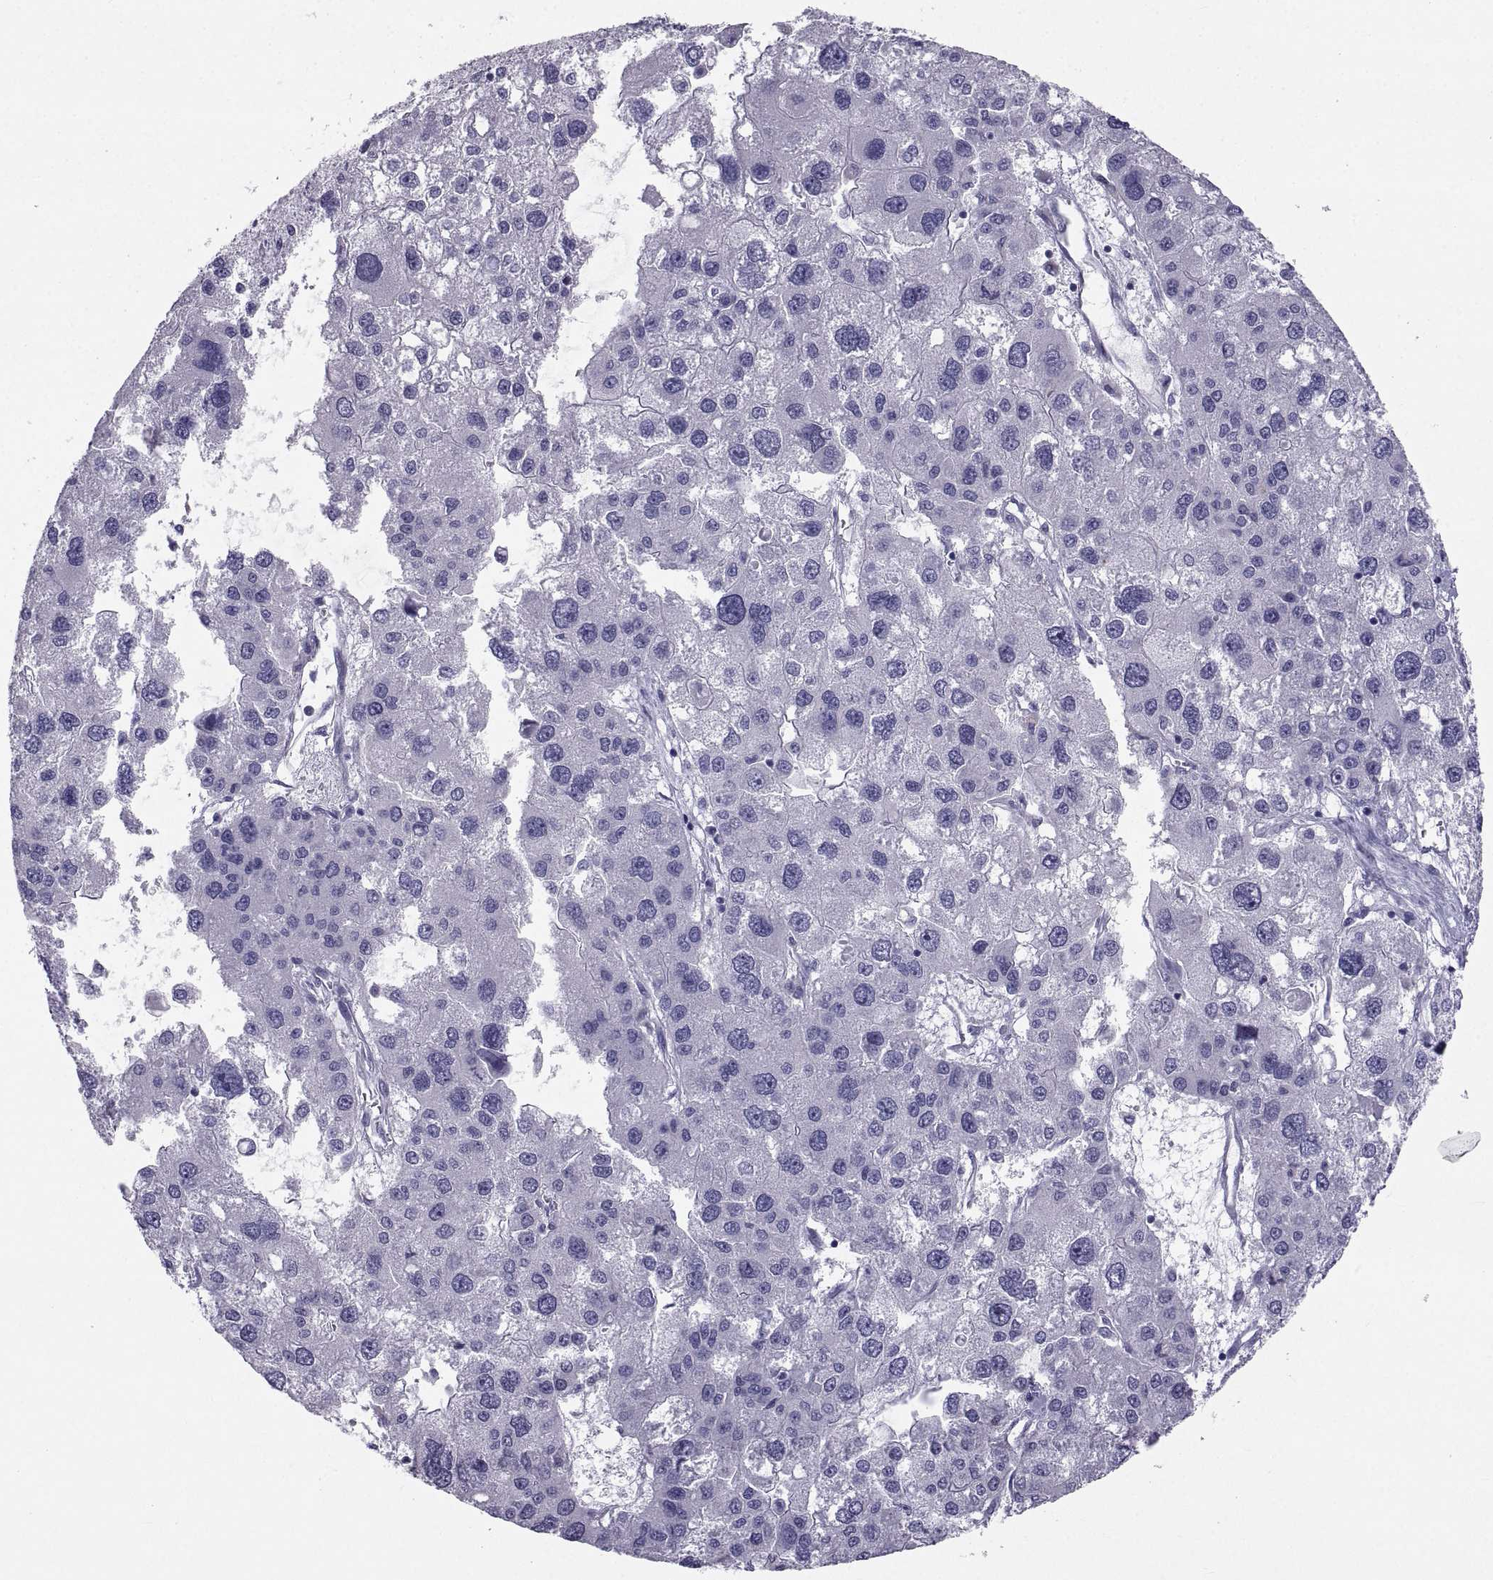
{"staining": {"intensity": "negative", "quantity": "none", "location": "none"}, "tissue": "liver cancer", "cell_type": "Tumor cells", "image_type": "cancer", "snomed": [{"axis": "morphology", "description": "Carcinoma, Hepatocellular, NOS"}, {"axis": "topography", "description": "Liver"}], "caption": "DAB immunohistochemical staining of liver cancer (hepatocellular carcinoma) exhibits no significant staining in tumor cells.", "gene": "PCSK1N", "patient": {"sex": "male", "age": 73}}